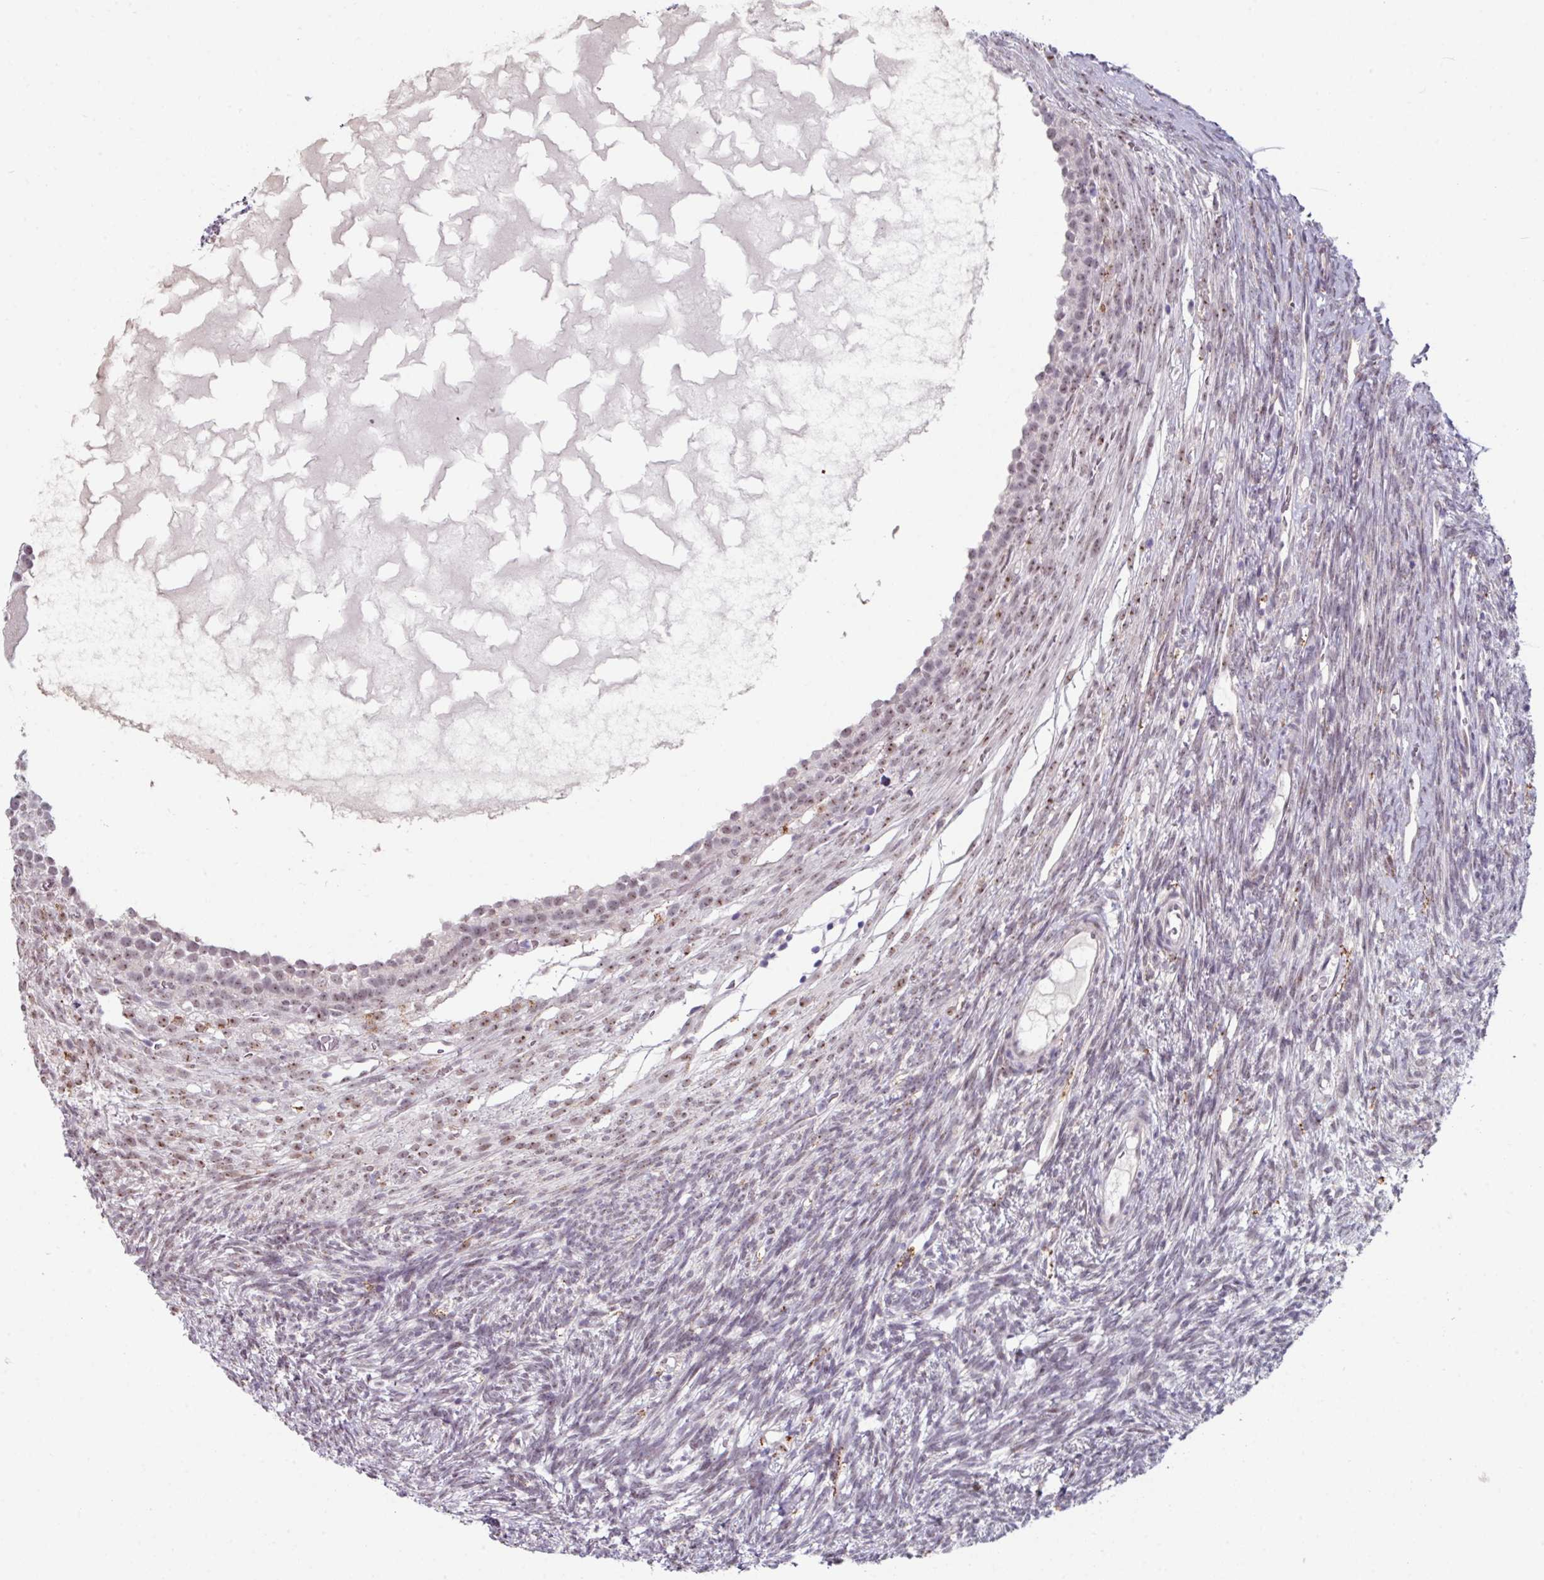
{"staining": {"intensity": "moderate", "quantity": "<25%", "location": "nuclear"}, "tissue": "ovary", "cell_type": "Ovarian stroma cells", "image_type": "normal", "snomed": [{"axis": "morphology", "description": "Normal tissue, NOS"}, {"axis": "topography", "description": "Ovary"}], "caption": "Ovarian stroma cells reveal low levels of moderate nuclear expression in approximately <25% of cells in normal ovary. (IHC, brightfield microscopy, high magnification).", "gene": "BMS1", "patient": {"sex": "female", "age": 39}}